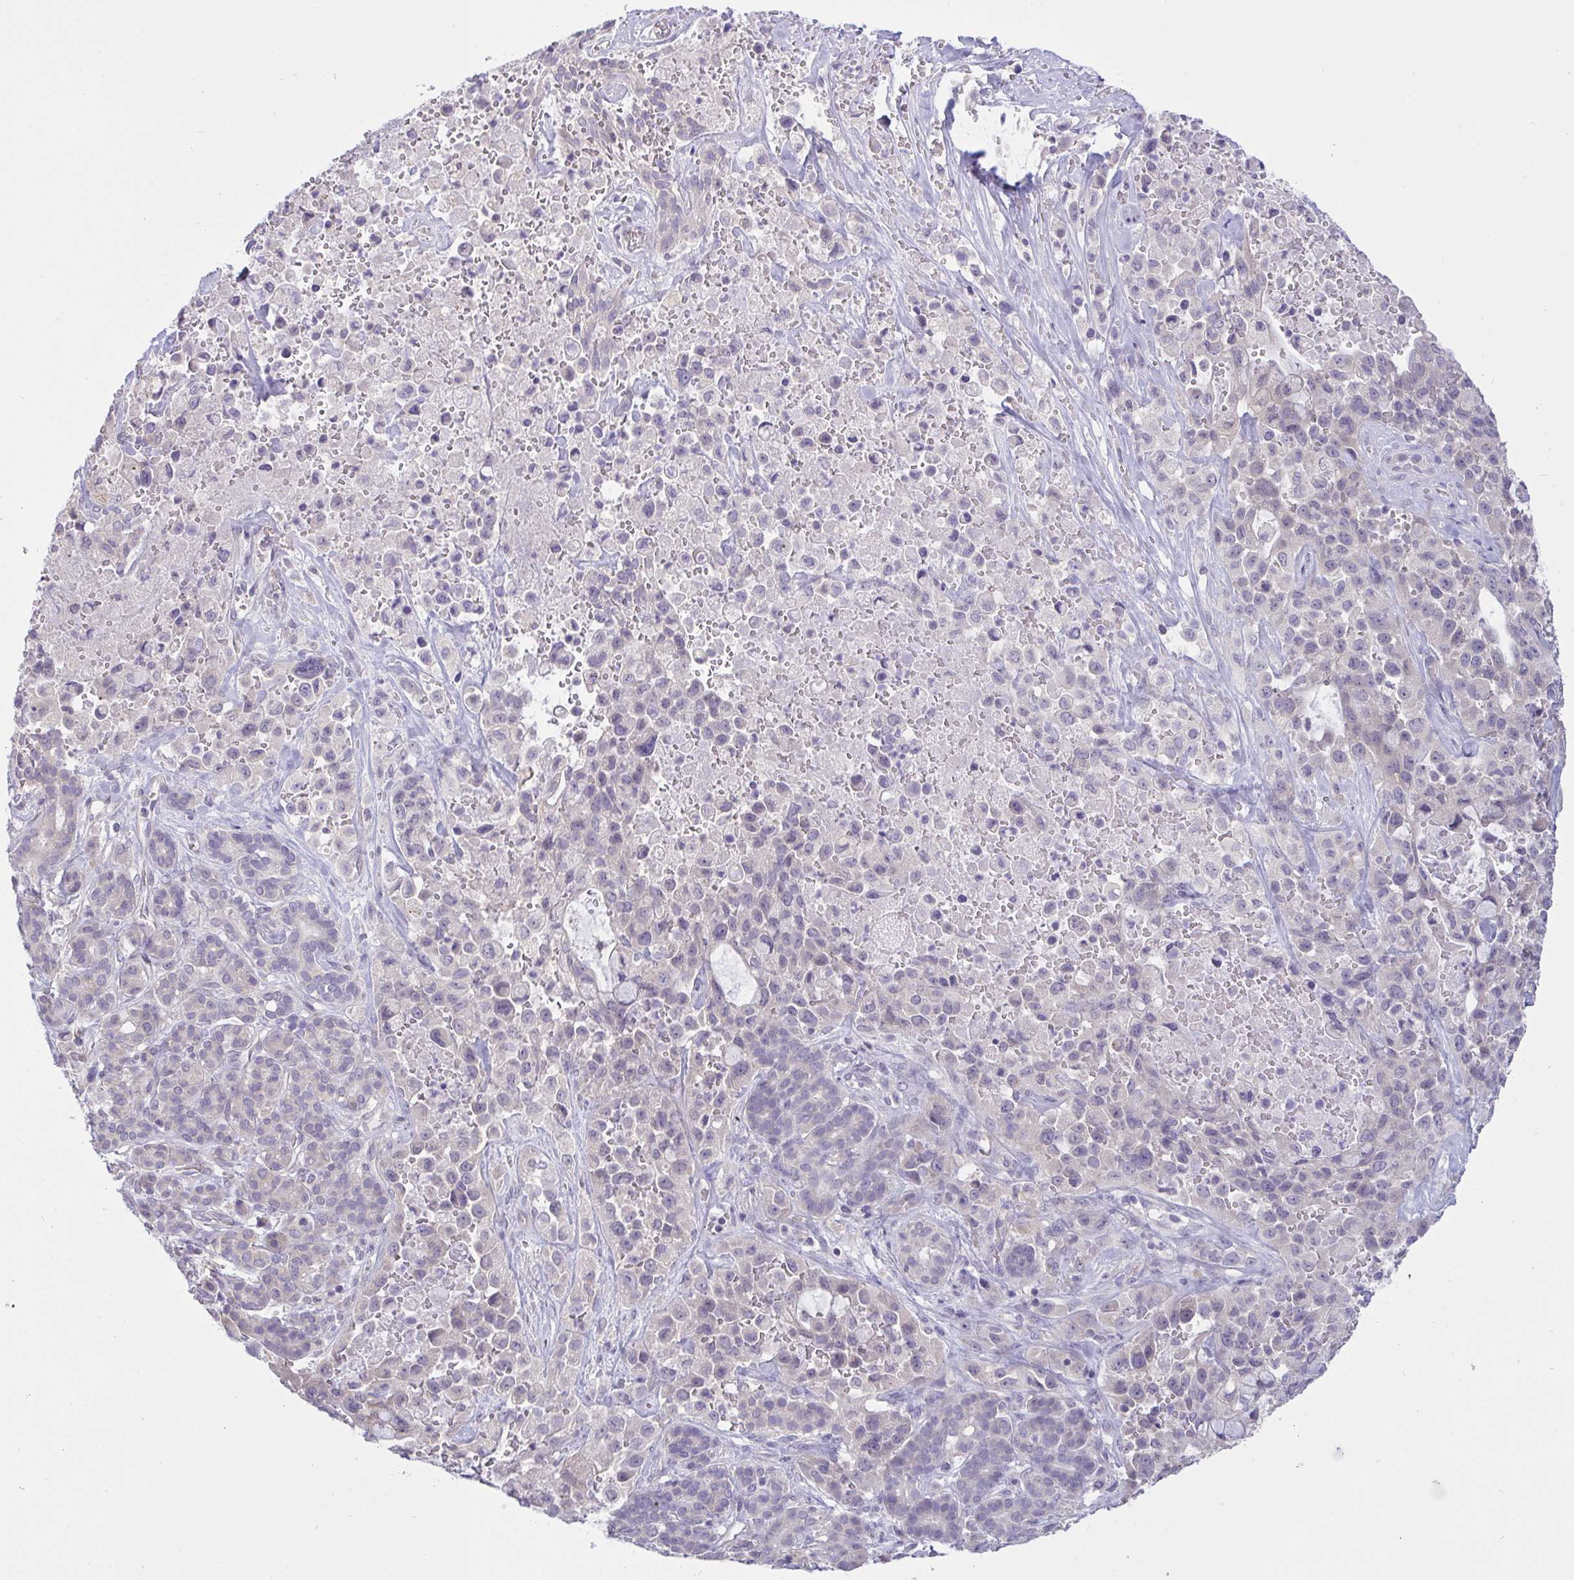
{"staining": {"intensity": "negative", "quantity": "none", "location": "none"}, "tissue": "pancreatic cancer", "cell_type": "Tumor cells", "image_type": "cancer", "snomed": [{"axis": "morphology", "description": "Adenocarcinoma, NOS"}, {"axis": "topography", "description": "Pancreas"}], "caption": "The histopathology image exhibits no significant staining in tumor cells of pancreatic cancer.", "gene": "TMEM41A", "patient": {"sex": "male", "age": 44}}